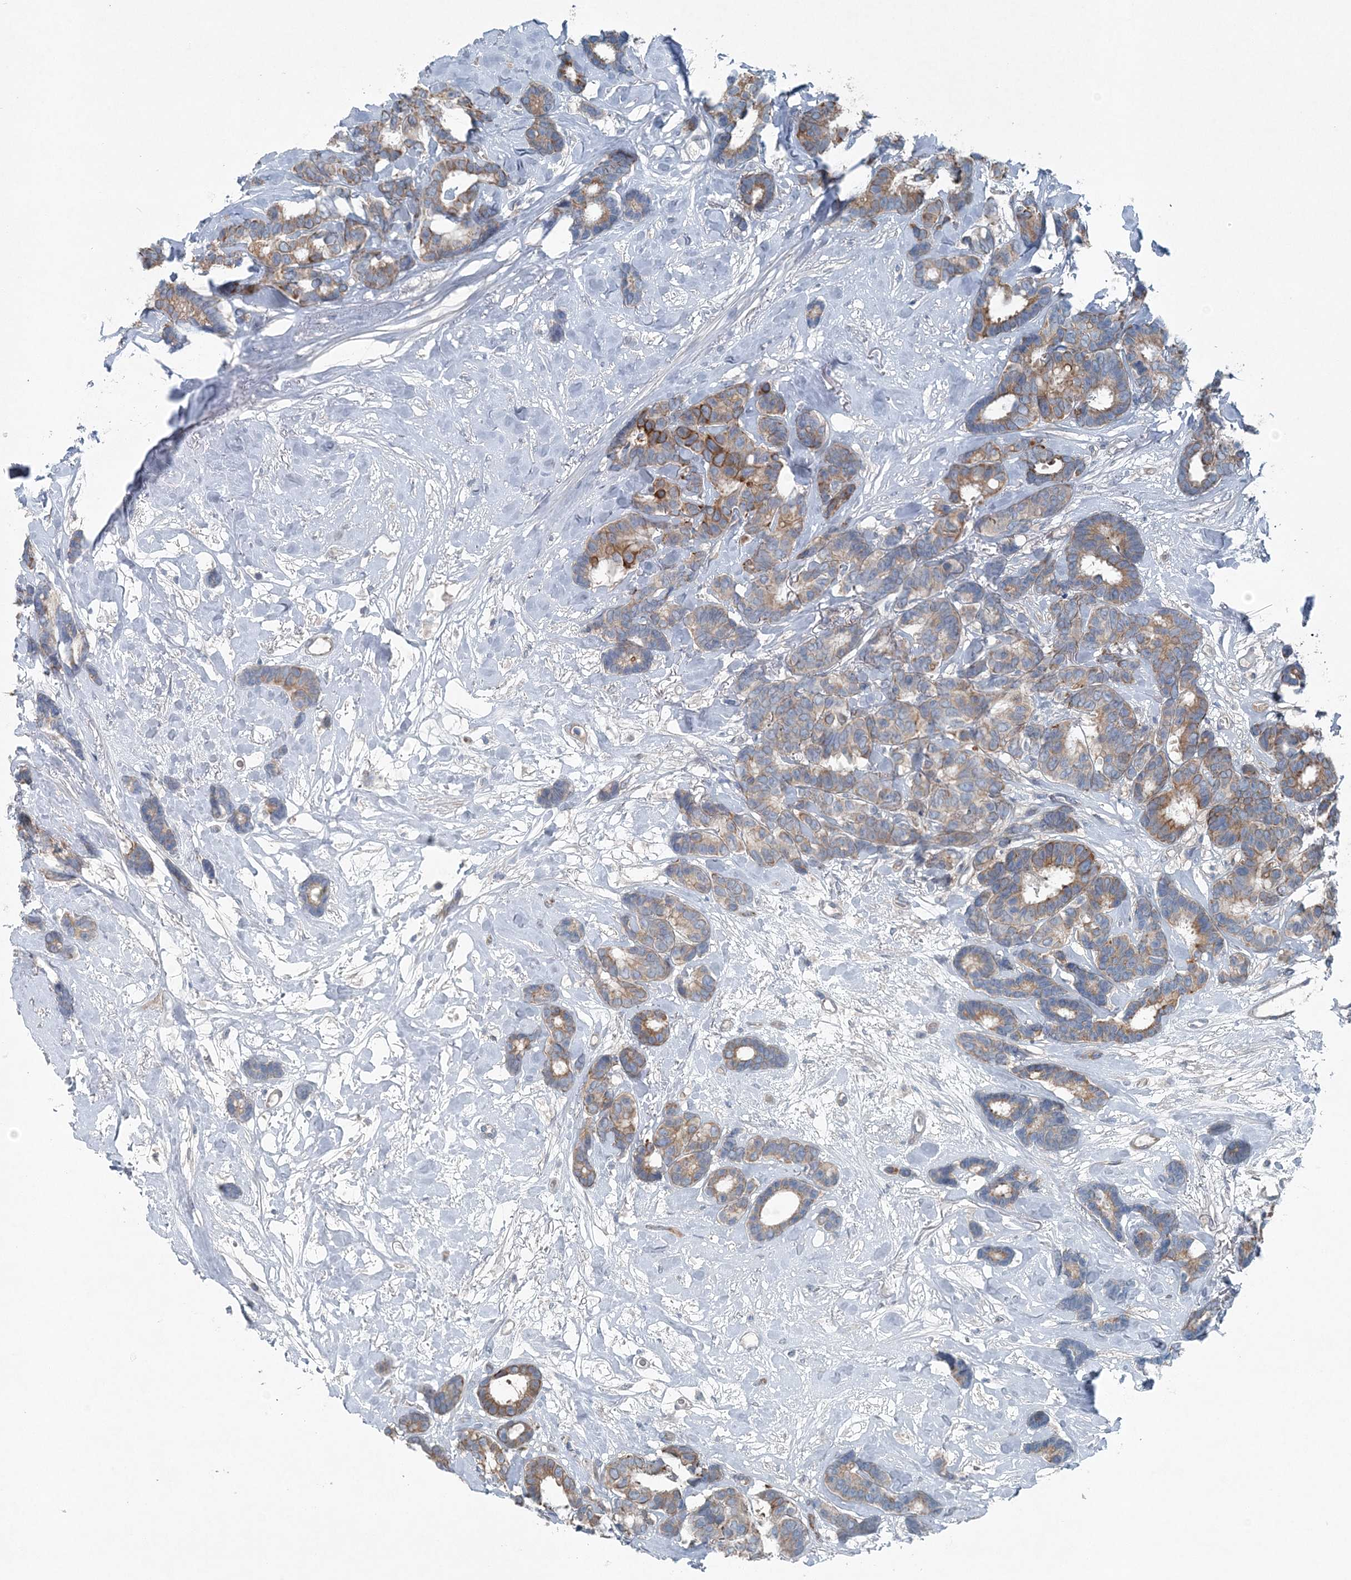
{"staining": {"intensity": "moderate", "quantity": "25%-75%", "location": "cytoplasmic/membranous"}, "tissue": "breast cancer", "cell_type": "Tumor cells", "image_type": "cancer", "snomed": [{"axis": "morphology", "description": "Duct carcinoma"}, {"axis": "topography", "description": "Breast"}], "caption": "IHC image of neoplastic tissue: infiltrating ductal carcinoma (breast) stained using IHC shows medium levels of moderate protein expression localized specifically in the cytoplasmic/membranous of tumor cells, appearing as a cytoplasmic/membranous brown color.", "gene": "KIAA1586", "patient": {"sex": "female", "age": 87}}